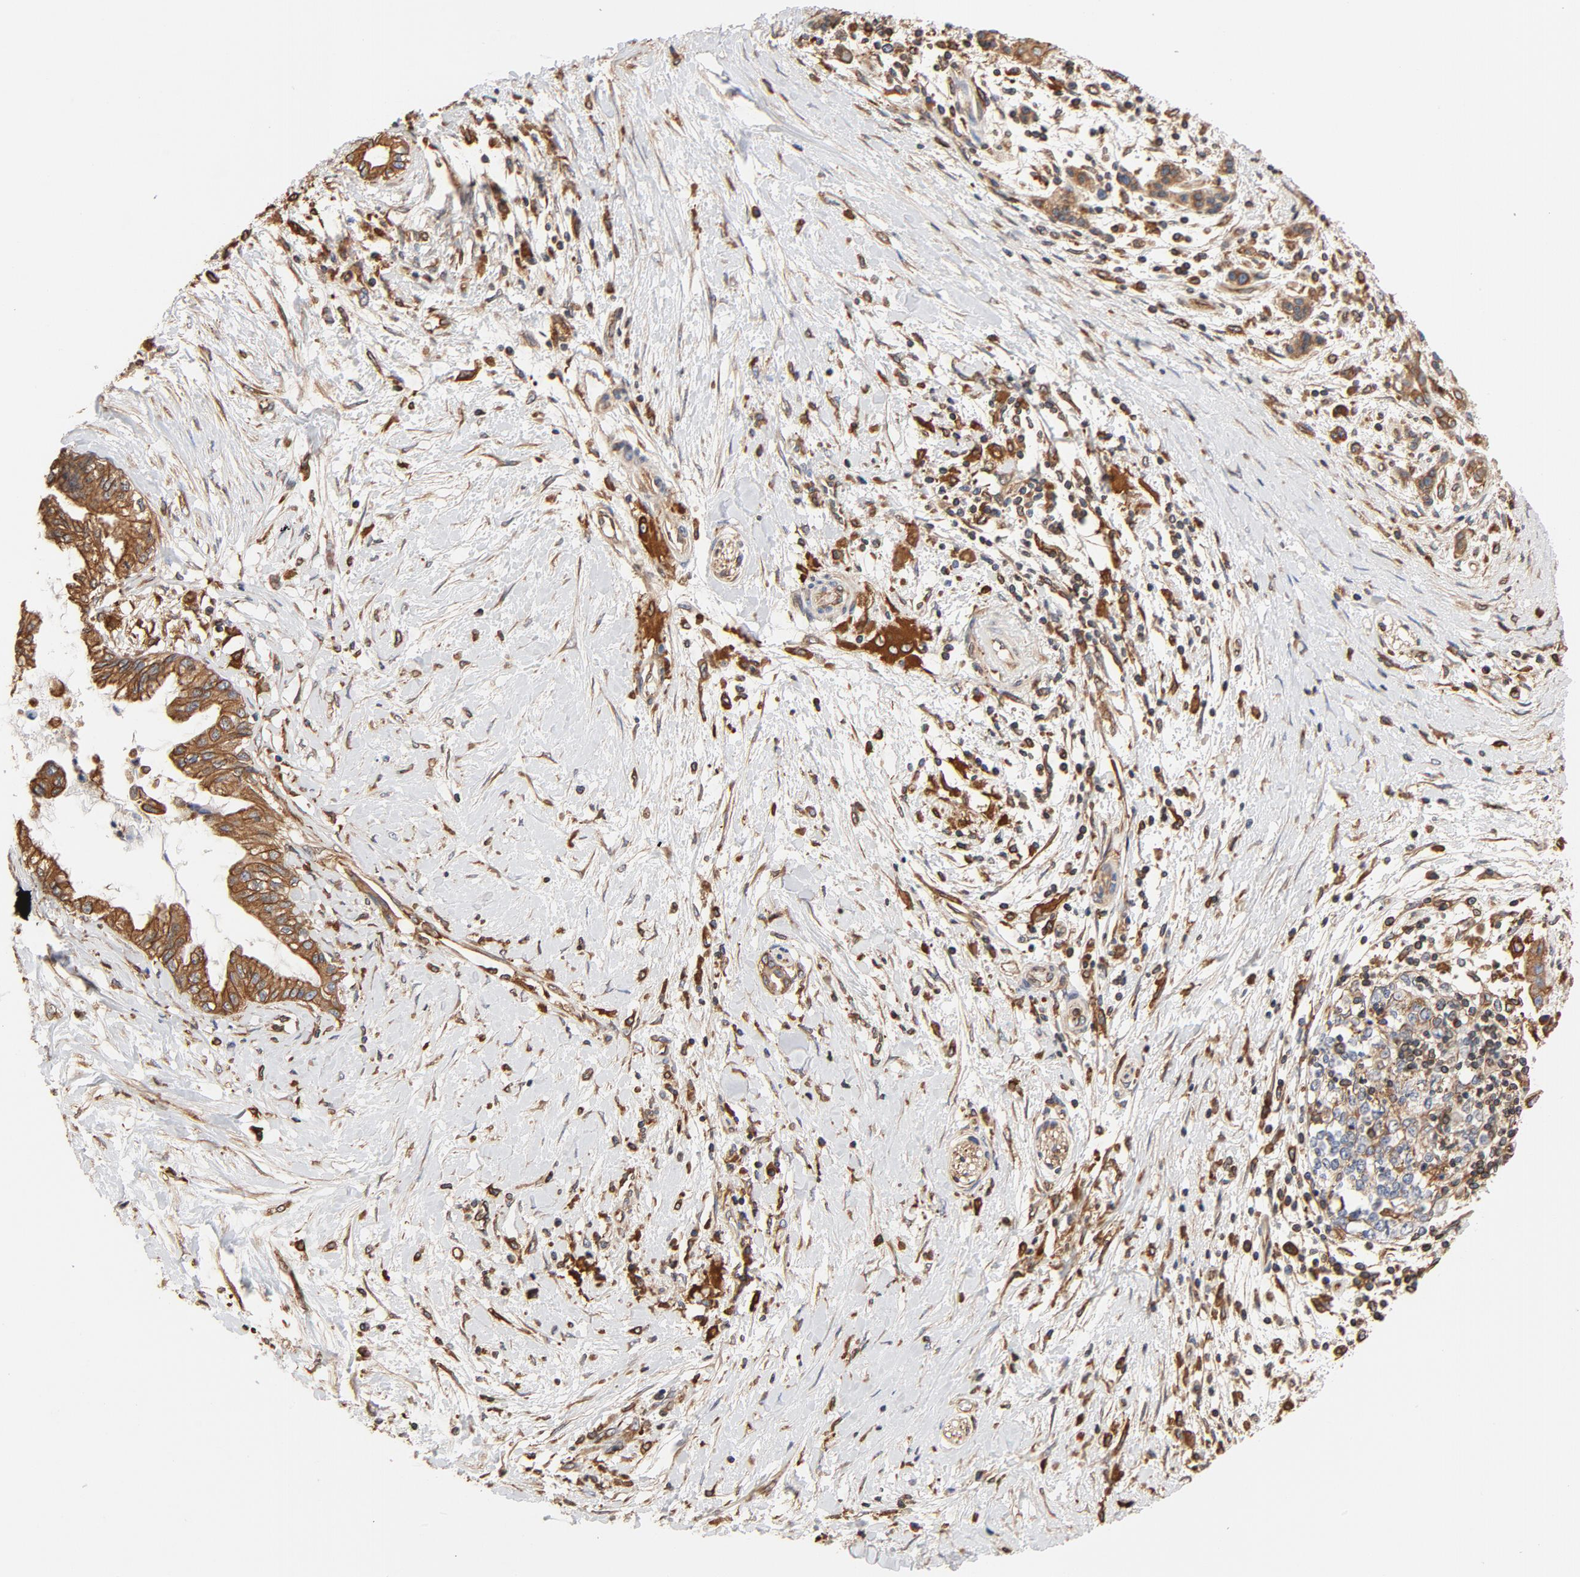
{"staining": {"intensity": "strong", "quantity": ">75%", "location": "cytoplasmic/membranous"}, "tissue": "pancreatic cancer", "cell_type": "Tumor cells", "image_type": "cancer", "snomed": [{"axis": "morphology", "description": "Adenocarcinoma, NOS"}, {"axis": "topography", "description": "Pancreas"}], "caption": "Strong cytoplasmic/membranous staining is appreciated in approximately >75% of tumor cells in pancreatic cancer. (IHC, brightfield microscopy, high magnification).", "gene": "BCAP31", "patient": {"sex": "female", "age": 64}}